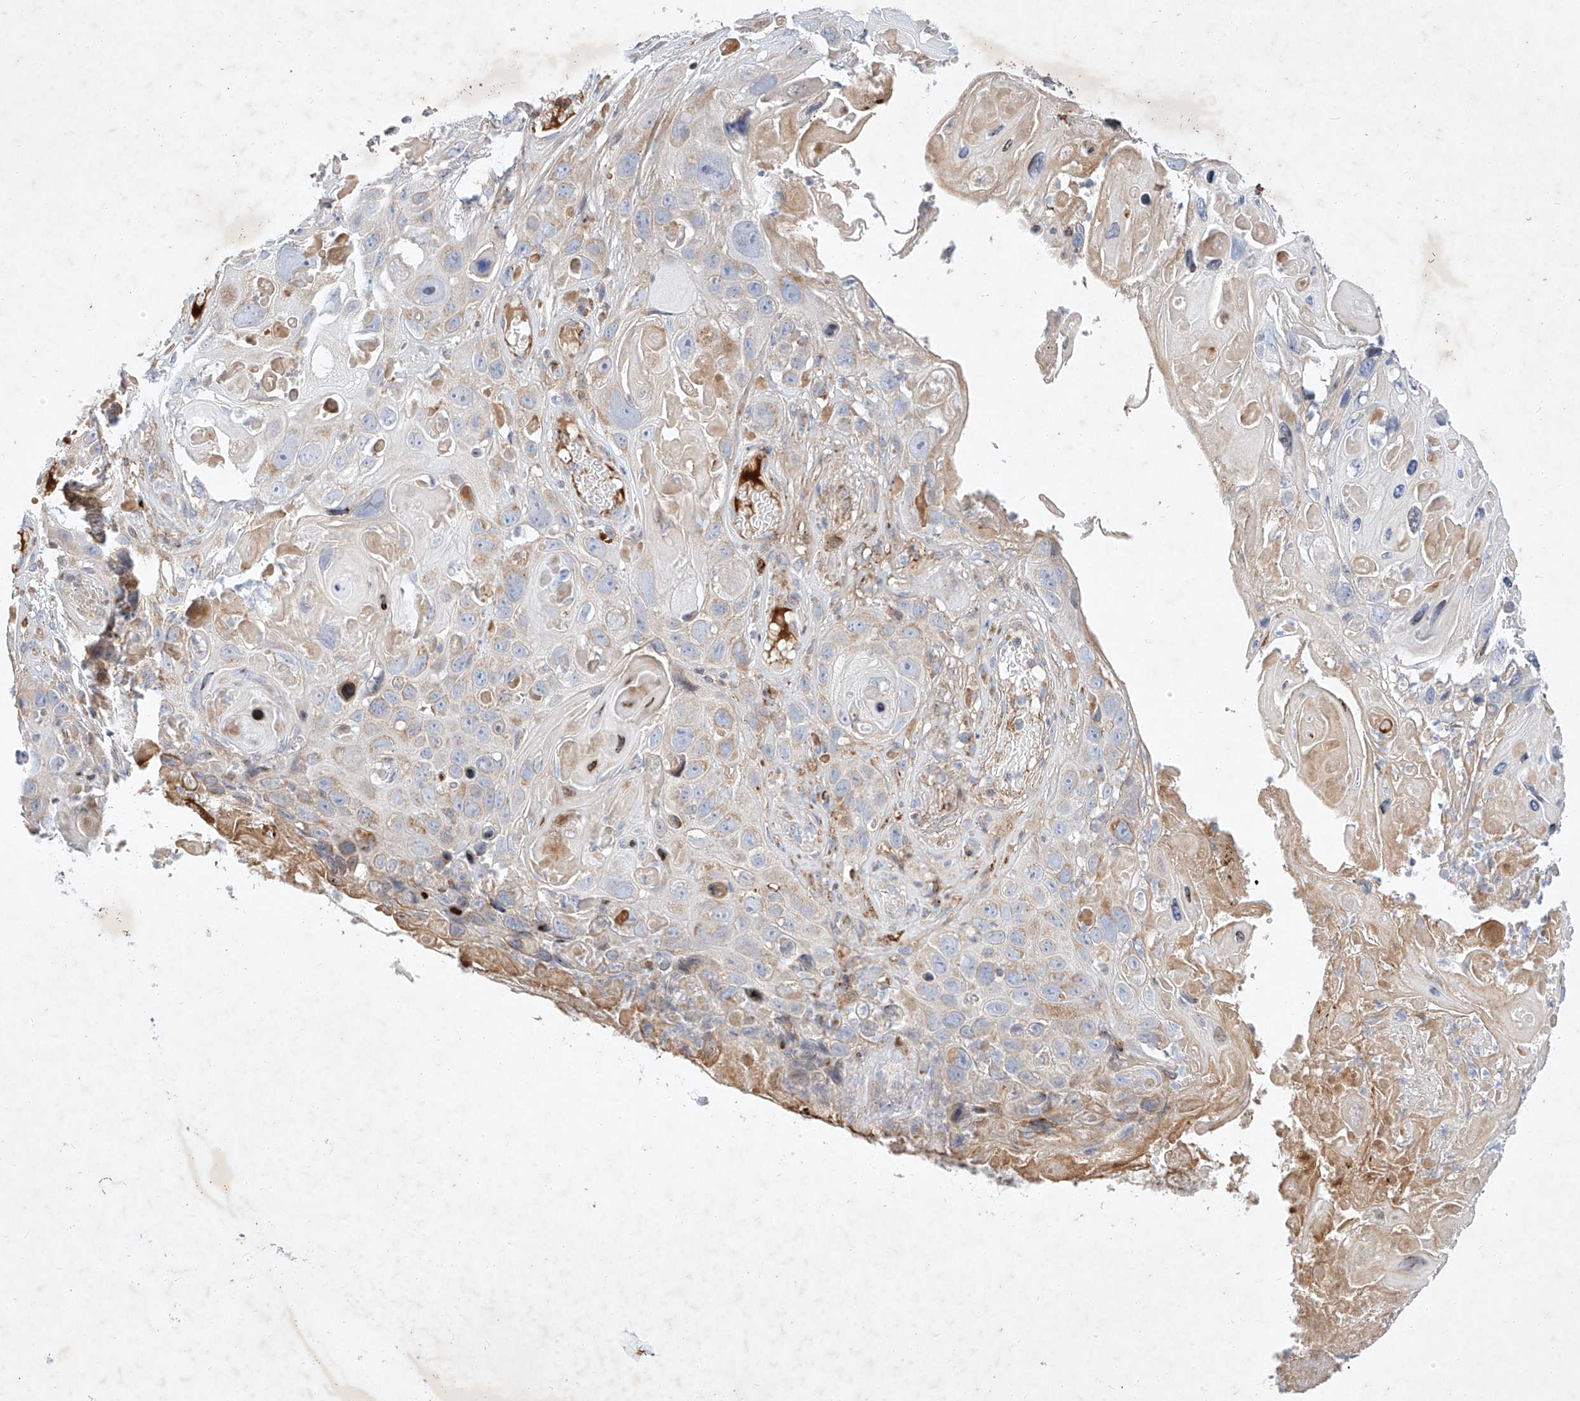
{"staining": {"intensity": "weak", "quantity": "<25%", "location": "cytoplasmic/membranous"}, "tissue": "skin cancer", "cell_type": "Tumor cells", "image_type": "cancer", "snomed": [{"axis": "morphology", "description": "Squamous cell carcinoma, NOS"}, {"axis": "topography", "description": "Skin"}], "caption": "DAB (3,3'-diaminobenzidine) immunohistochemical staining of squamous cell carcinoma (skin) reveals no significant expression in tumor cells.", "gene": "OSGEPL1", "patient": {"sex": "male", "age": 55}}